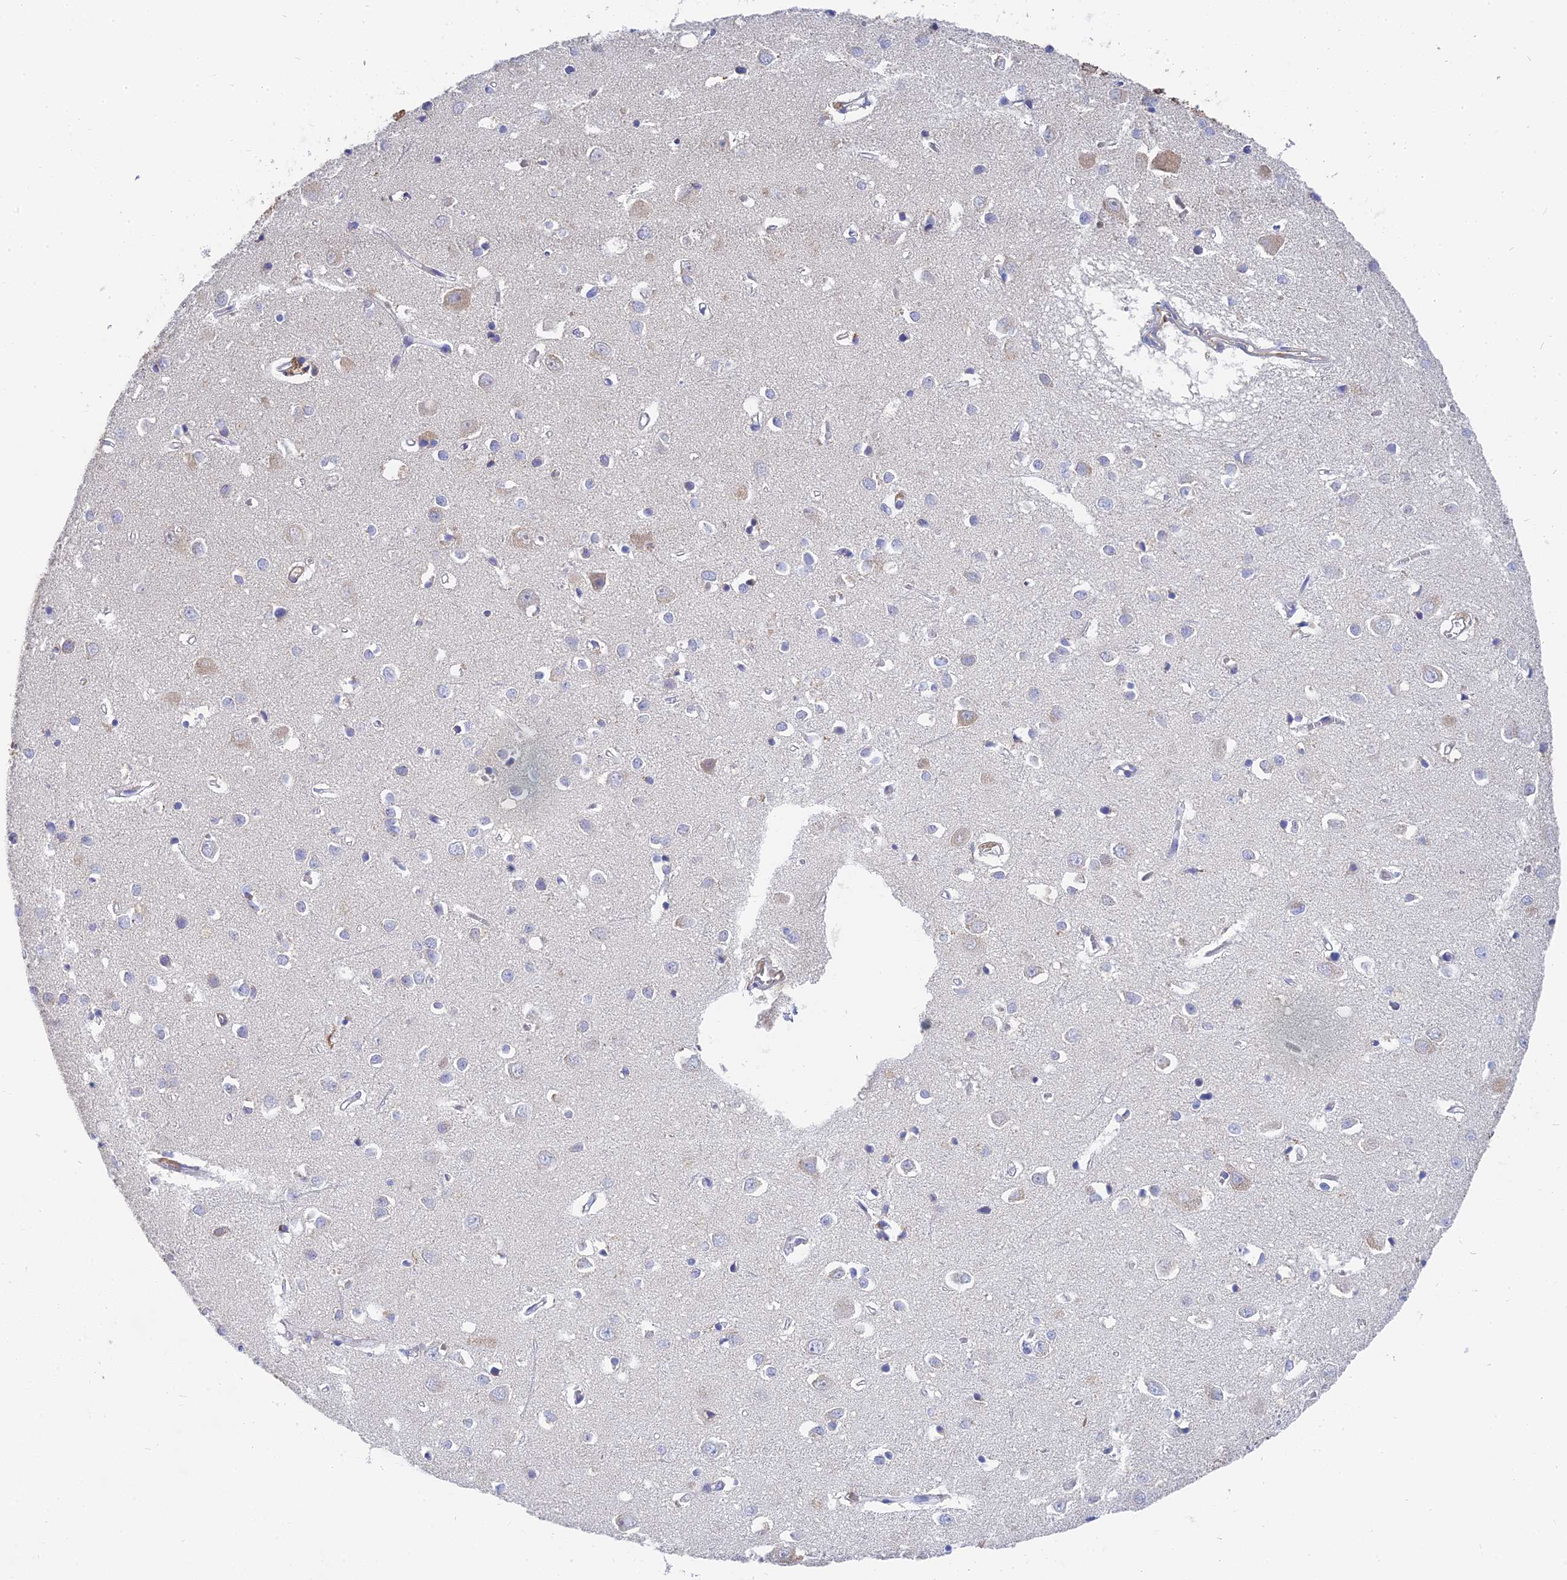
{"staining": {"intensity": "negative", "quantity": "none", "location": "none"}, "tissue": "cerebral cortex", "cell_type": "Endothelial cells", "image_type": "normal", "snomed": [{"axis": "morphology", "description": "Normal tissue, NOS"}, {"axis": "topography", "description": "Cerebral cortex"}], "caption": "This is an immunohistochemistry image of unremarkable cerebral cortex. There is no expression in endothelial cells.", "gene": "MRPL15", "patient": {"sex": "female", "age": 64}}